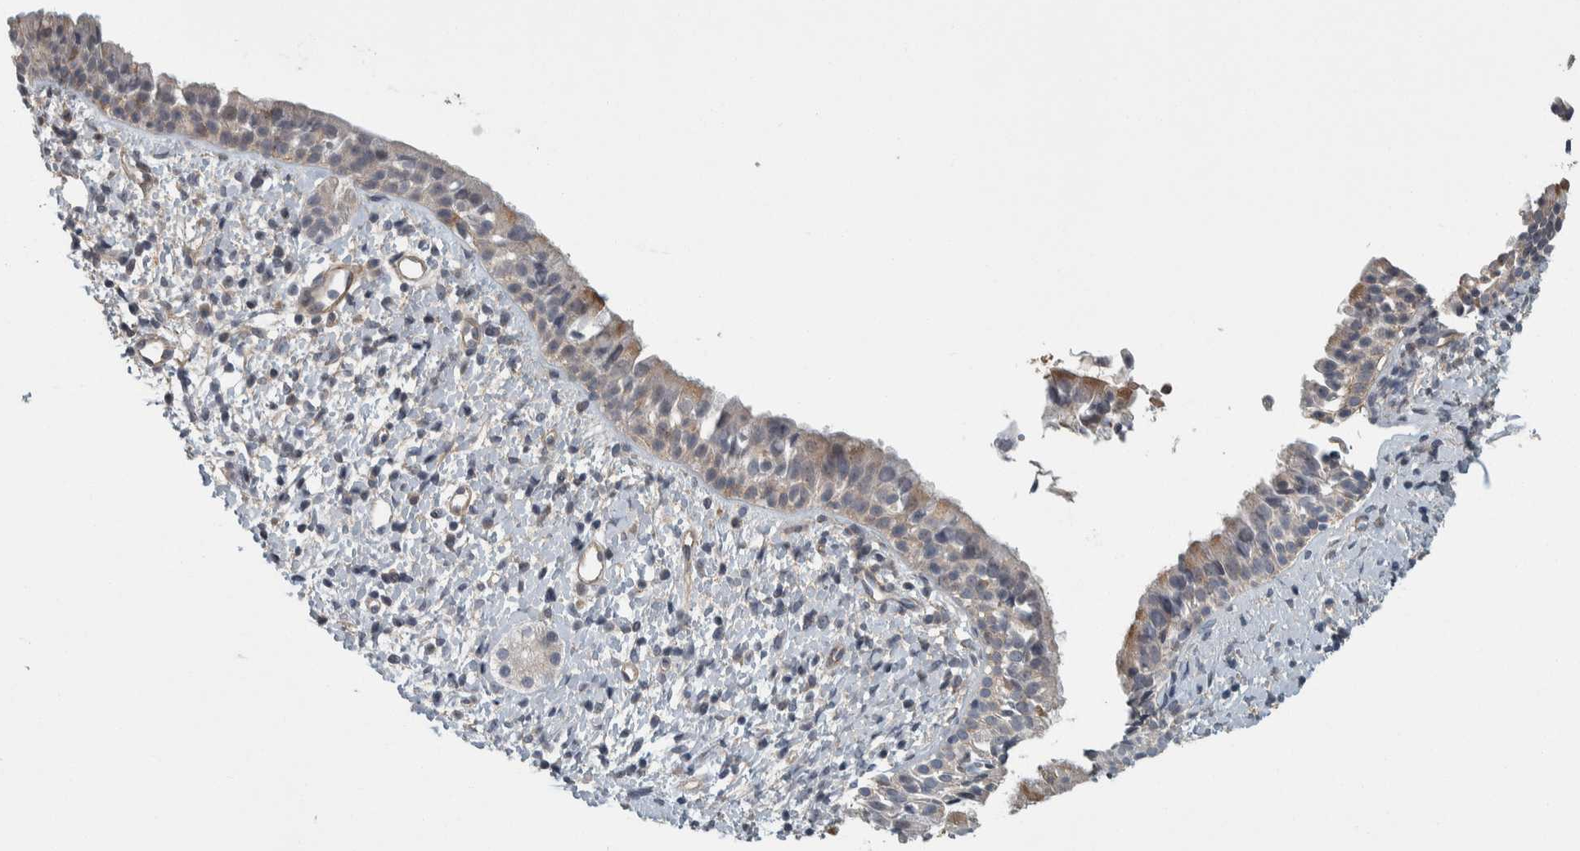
{"staining": {"intensity": "weak", "quantity": "<25%", "location": "cytoplasmic/membranous"}, "tissue": "nasopharynx", "cell_type": "Respiratory epithelial cells", "image_type": "normal", "snomed": [{"axis": "morphology", "description": "Normal tissue, NOS"}, {"axis": "topography", "description": "Nasopharynx"}], "caption": "DAB immunohistochemical staining of benign nasopharynx exhibits no significant positivity in respiratory epithelial cells.", "gene": "KCNJ3", "patient": {"sex": "male", "age": 22}}